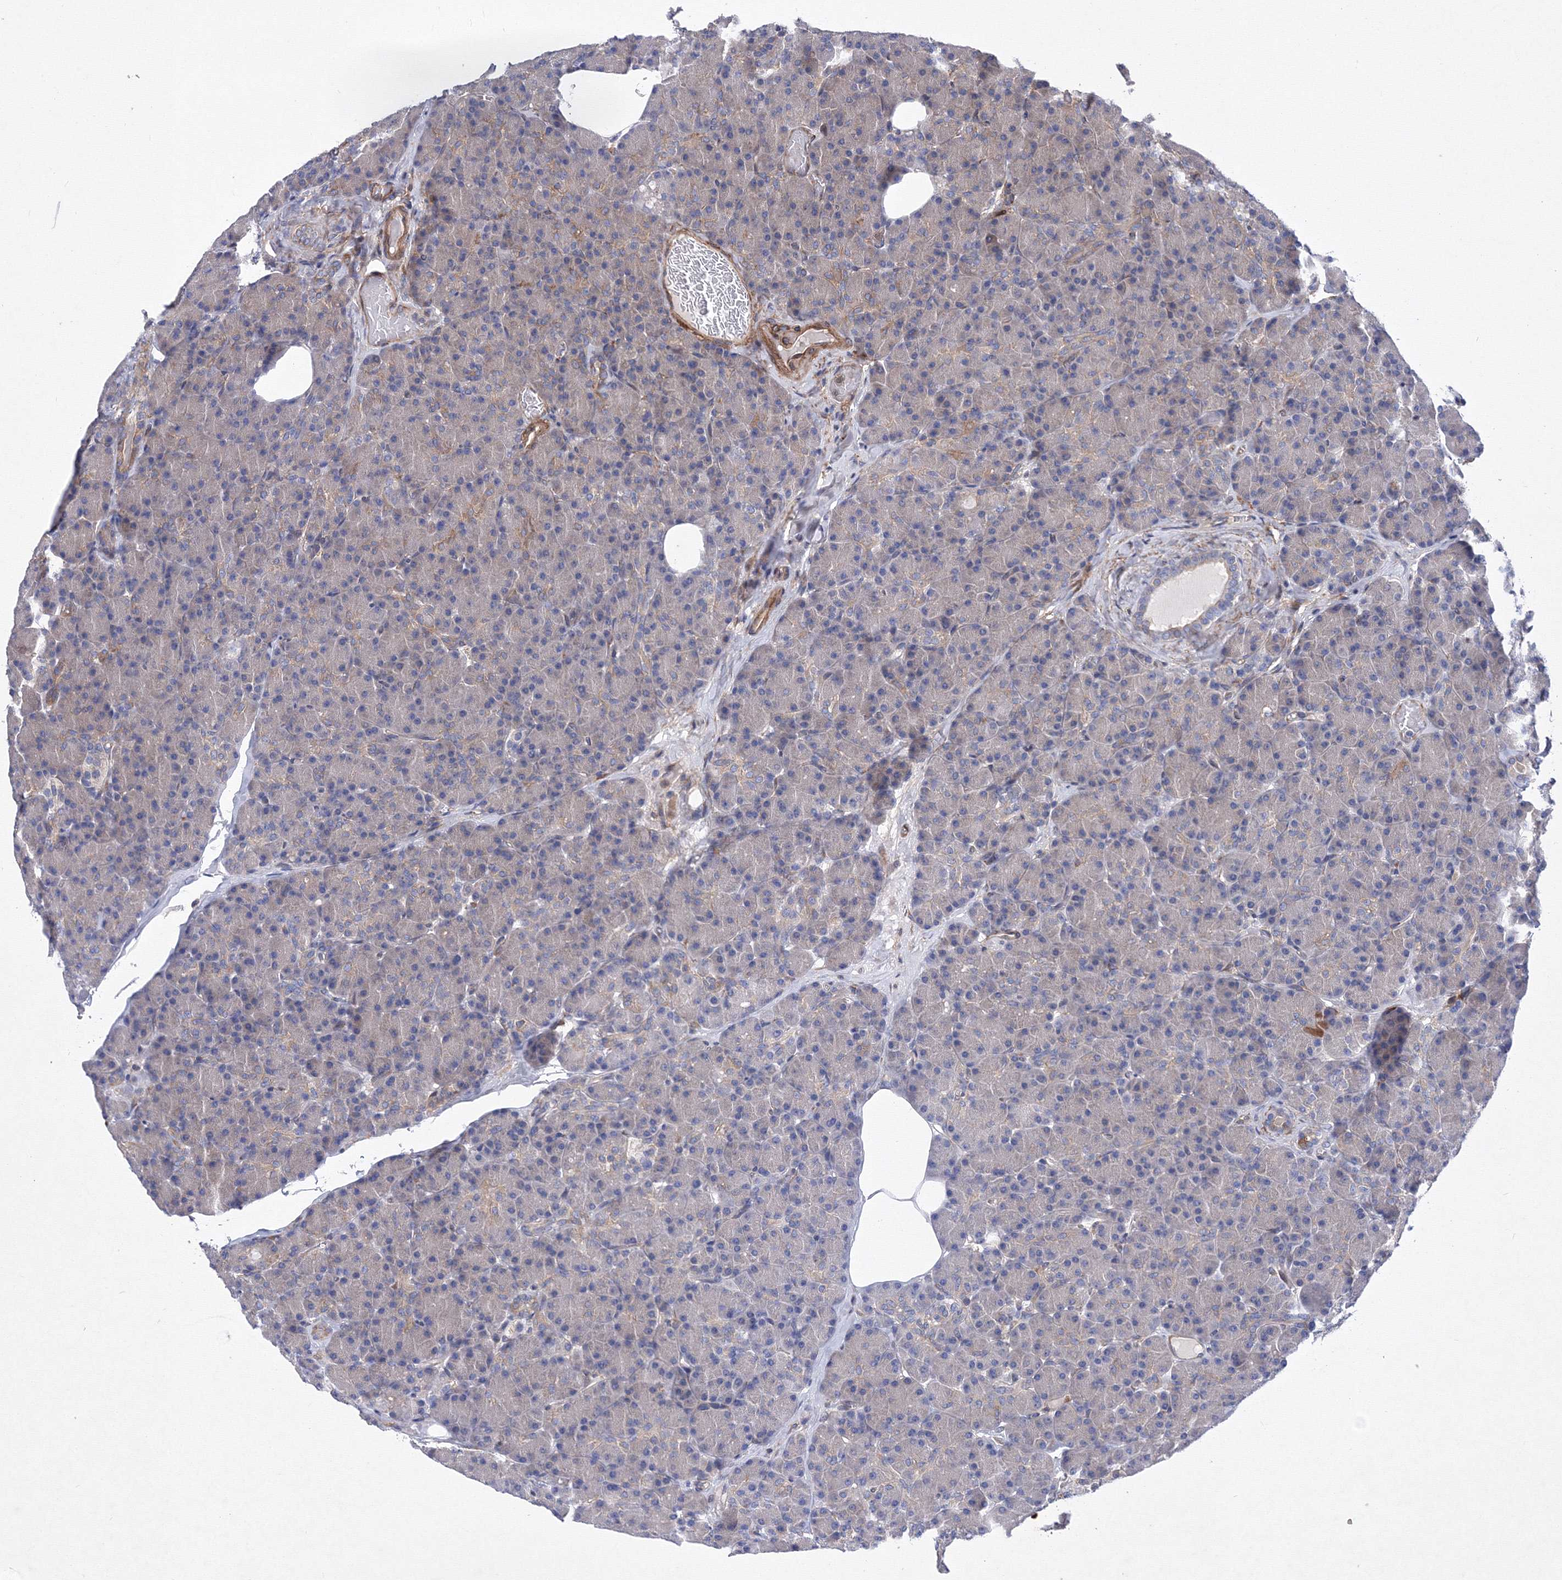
{"staining": {"intensity": "weak", "quantity": "<25%", "location": "cytoplasmic/membranous"}, "tissue": "pancreas", "cell_type": "Exocrine glandular cells", "image_type": "normal", "snomed": [{"axis": "morphology", "description": "Normal tissue, NOS"}, {"axis": "topography", "description": "Pancreas"}], "caption": "Pancreas stained for a protein using immunohistochemistry displays no positivity exocrine glandular cells.", "gene": "SNX18", "patient": {"sex": "female", "age": 43}}